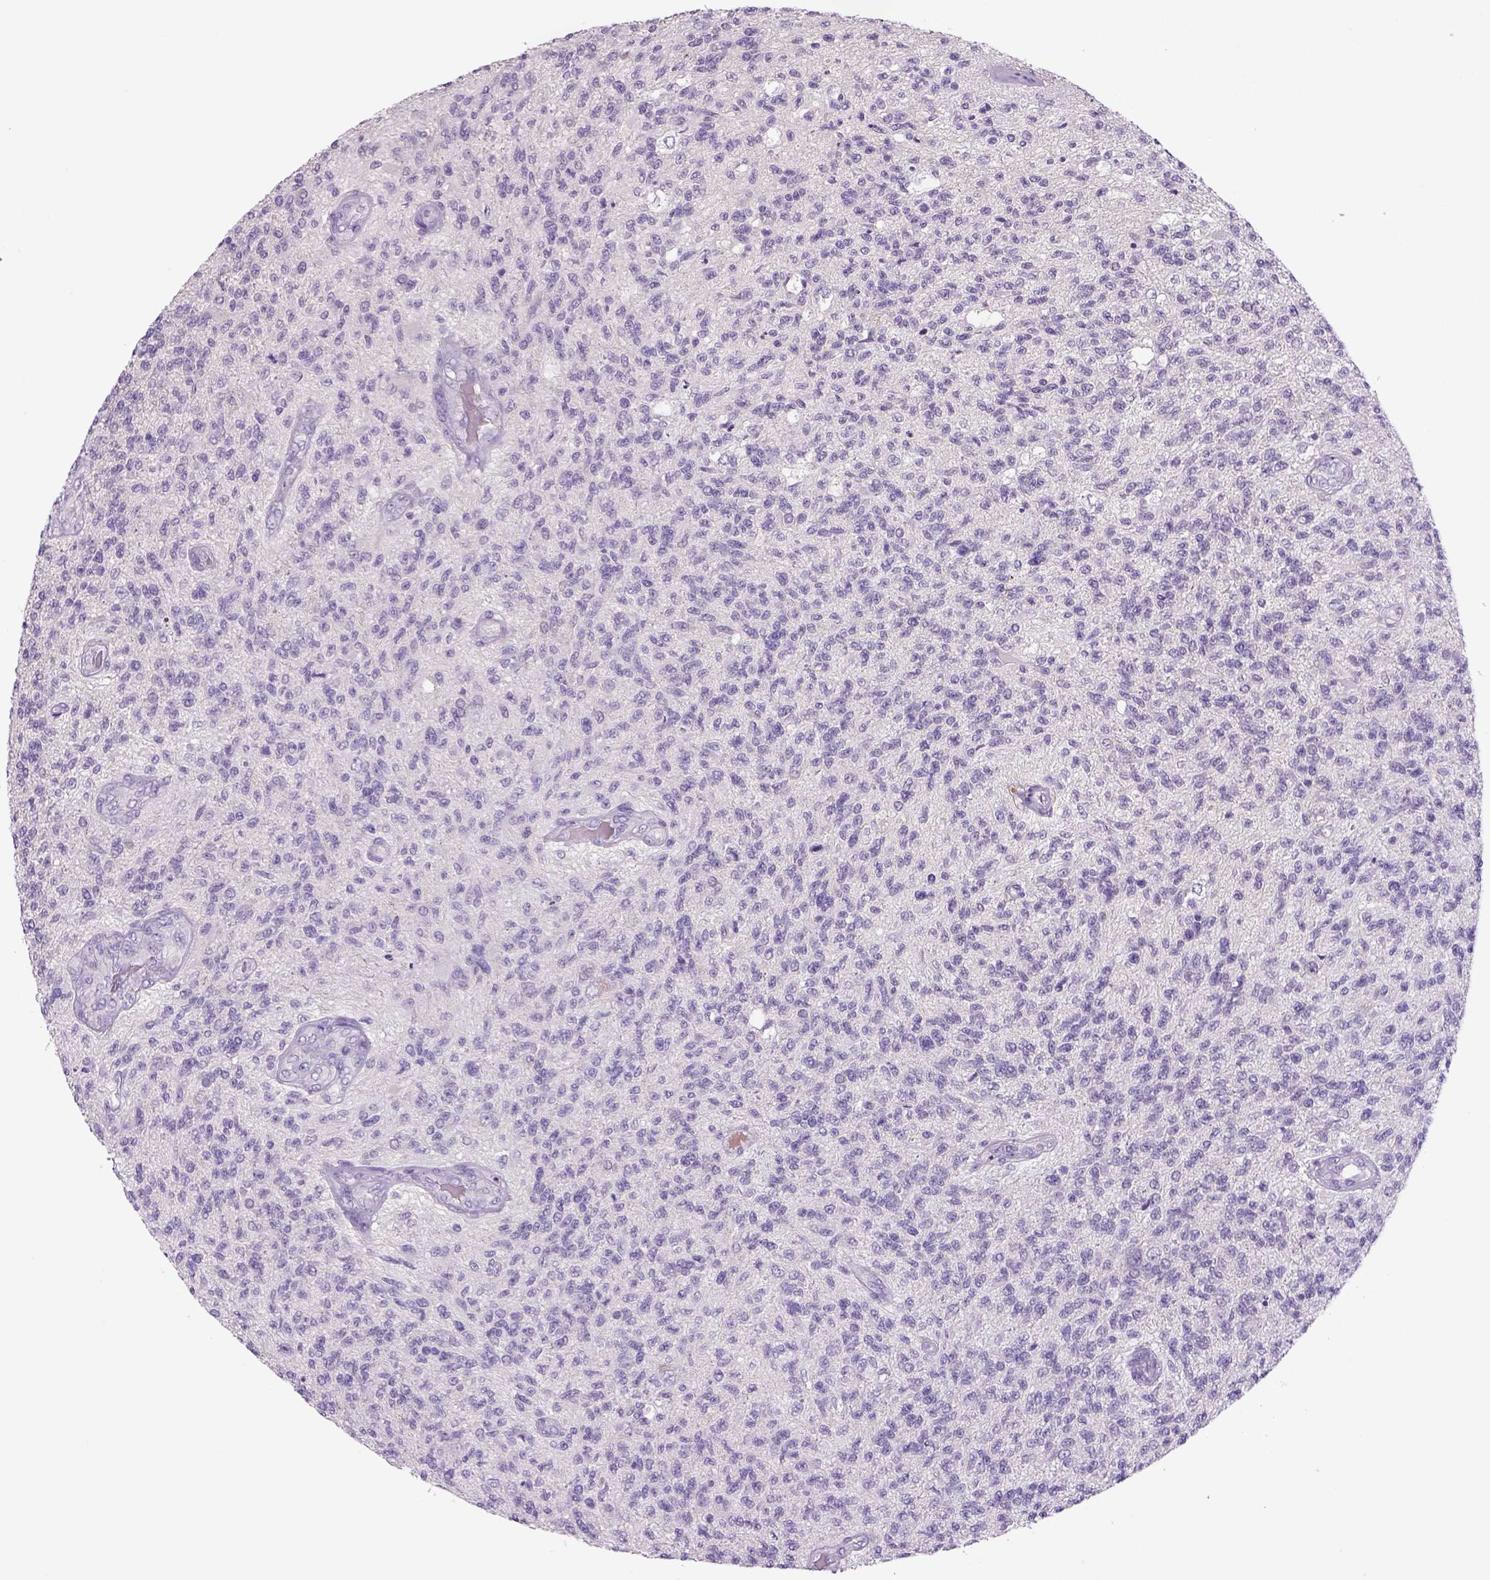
{"staining": {"intensity": "negative", "quantity": "none", "location": "none"}, "tissue": "glioma", "cell_type": "Tumor cells", "image_type": "cancer", "snomed": [{"axis": "morphology", "description": "Glioma, malignant, High grade"}, {"axis": "topography", "description": "Brain"}], "caption": "Malignant high-grade glioma was stained to show a protein in brown. There is no significant staining in tumor cells.", "gene": "DBH", "patient": {"sex": "male", "age": 56}}